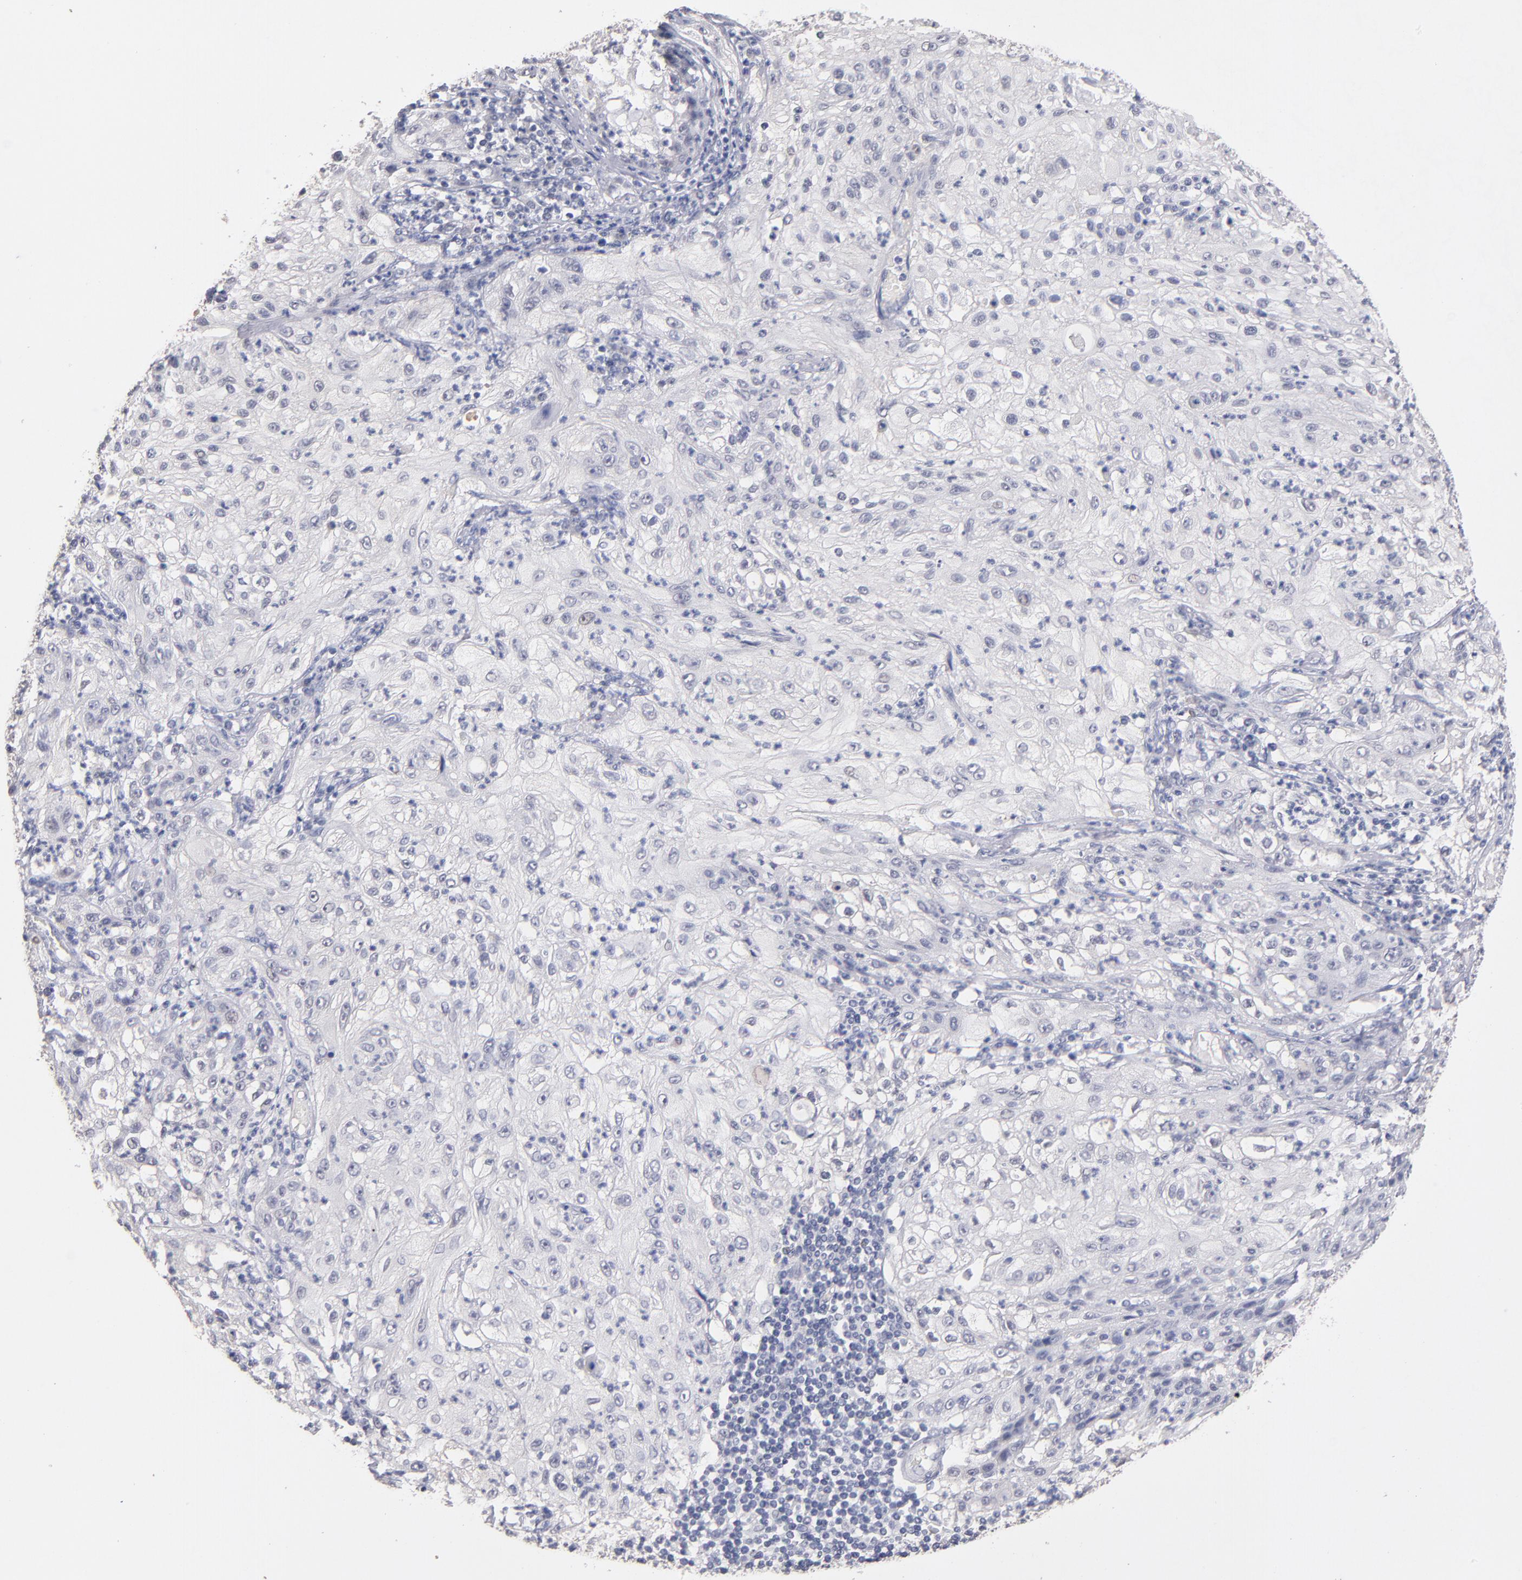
{"staining": {"intensity": "negative", "quantity": "none", "location": "none"}, "tissue": "lung cancer", "cell_type": "Tumor cells", "image_type": "cancer", "snomed": [{"axis": "morphology", "description": "Inflammation, NOS"}, {"axis": "morphology", "description": "Squamous cell carcinoma, NOS"}, {"axis": "topography", "description": "Lymph node"}, {"axis": "topography", "description": "Soft tissue"}, {"axis": "topography", "description": "Lung"}], "caption": "Immunohistochemistry (IHC) histopathology image of lung squamous cell carcinoma stained for a protein (brown), which reveals no expression in tumor cells. Nuclei are stained in blue.", "gene": "PSMD10", "patient": {"sex": "male", "age": 66}}